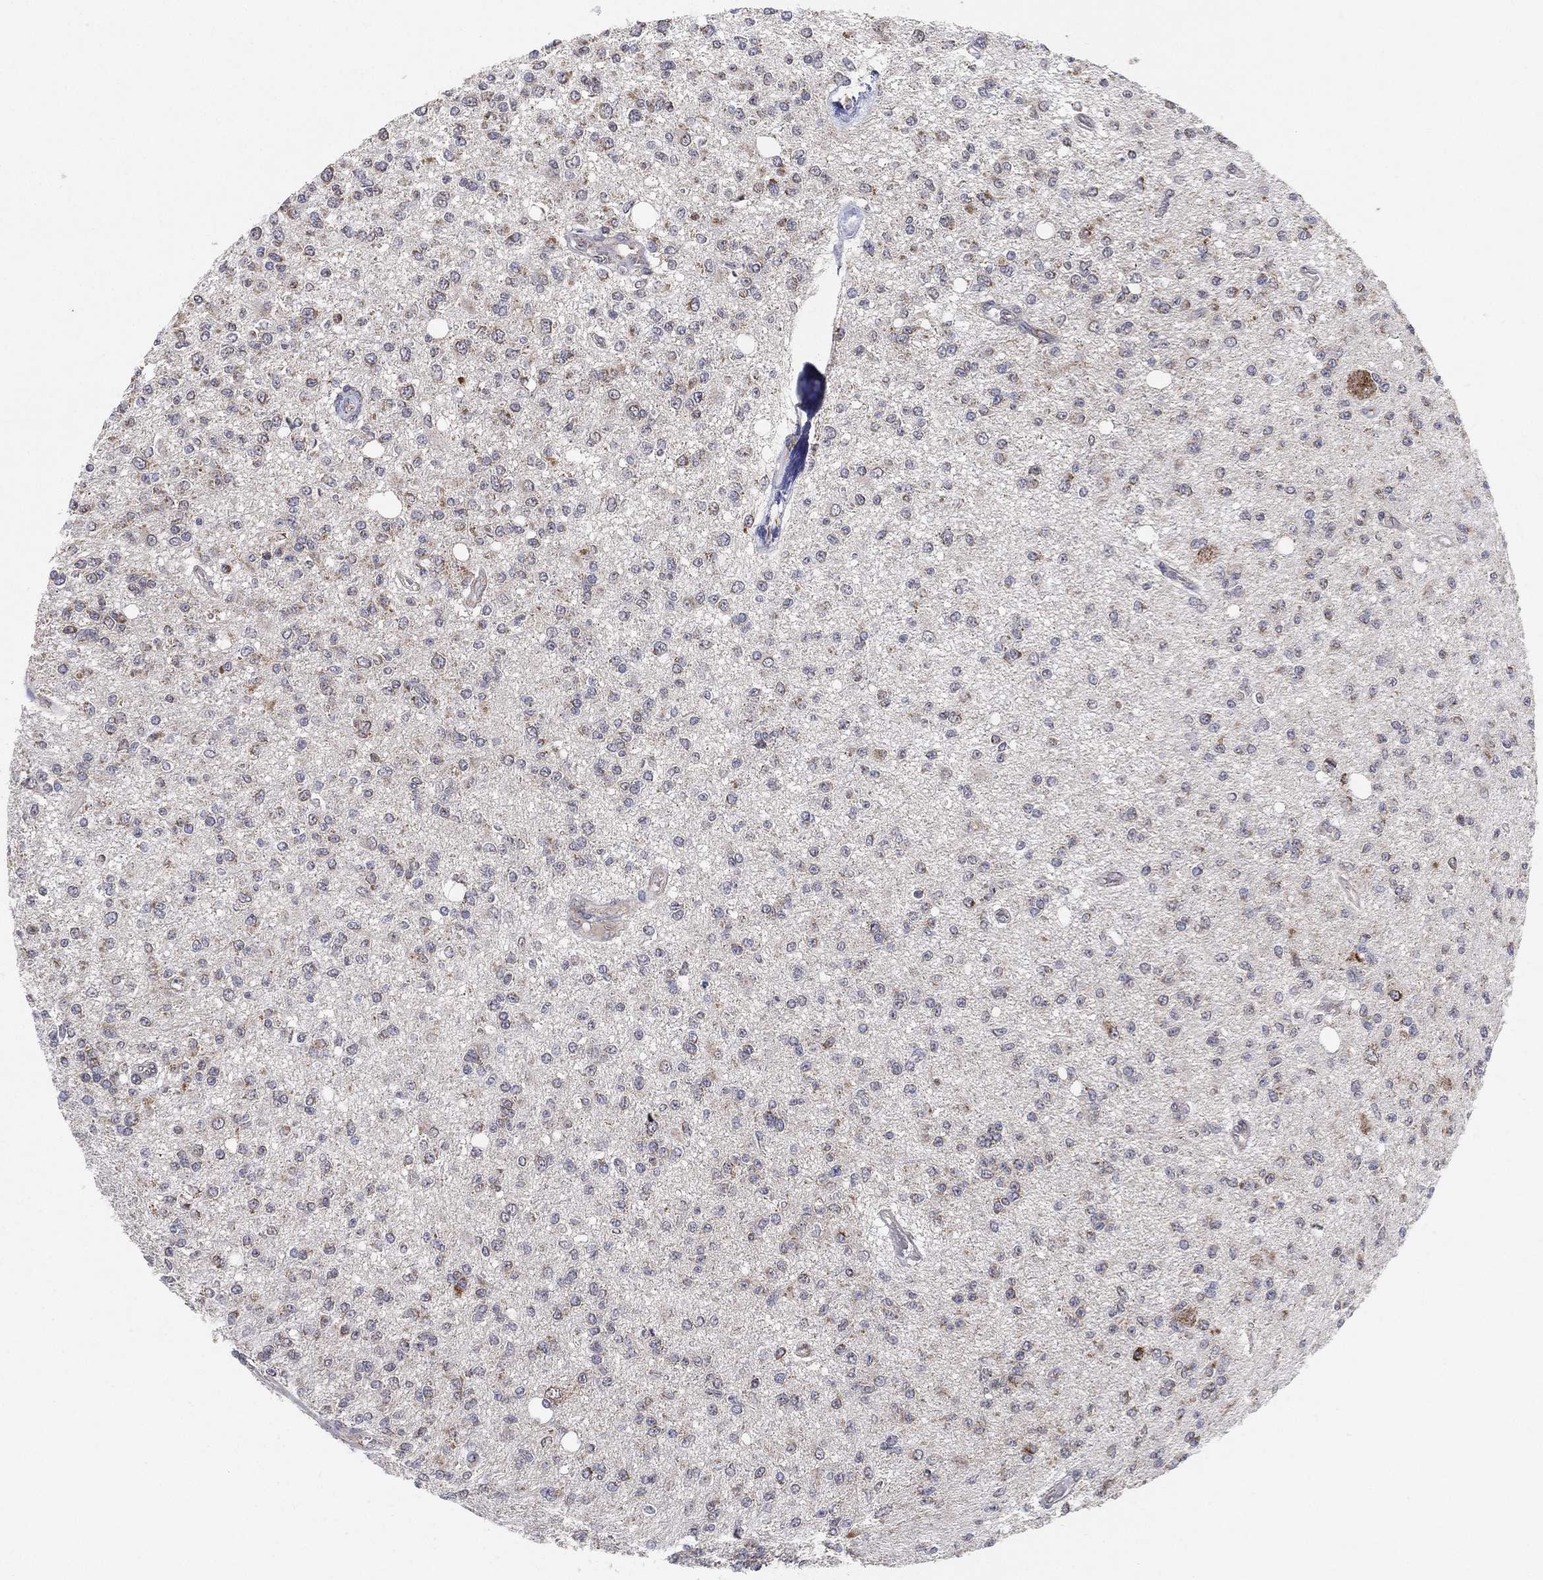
{"staining": {"intensity": "negative", "quantity": "none", "location": "none"}, "tissue": "glioma", "cell_type": "Tumor cells", "image_type": "cancer", "snomed": [{"axis": "morphology", "description": "Glioma, malignant, Low grade"}, {"axis": "topography", "description": "Brain"}], "caption": "A histopathology image of glioma stained for a protein reveals no brown staining in tumor cells. (DAB immunohistochemistry (IHC) with hematoxylin counter stain).", "gene": "PSMG4", "patient": {"sex": "male", "age": 67}}